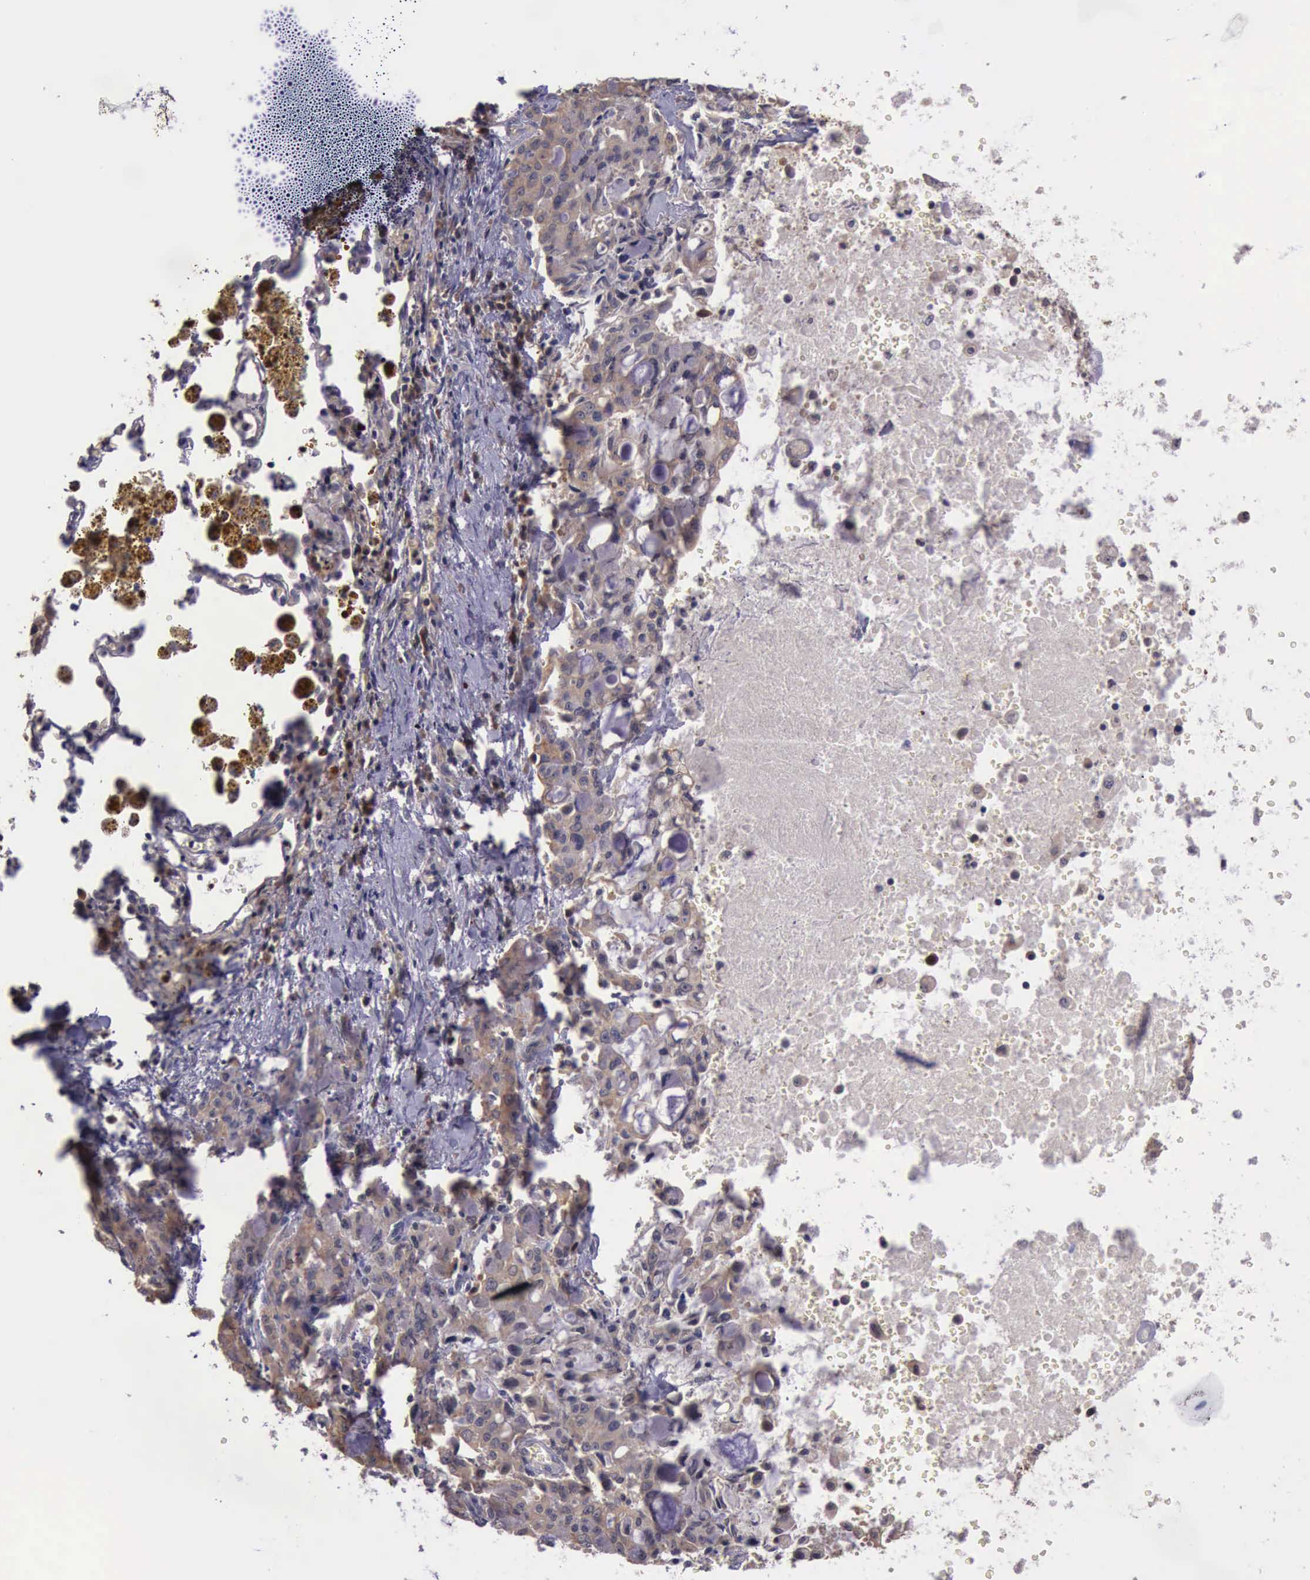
{"staining": {"intensity": "weak", "quantity": "<25%", "location": "cytoplasmic/membranous"}, "tissue": "lung cancer", "cell_type": "Tumor cells", "image_type": "cancer", "snomed": [{"axis": "morphology", "description": "Adenocarcinoma, NOS"}, {"axis": "topography", "description": "Lung"}], "caption": "Photomicrograph shows no protein expression in tumor cells of adenocarcinoma (lung) tissue.", "gene": "RAB39B", "patient": {"sex": "female", "age": 44}}